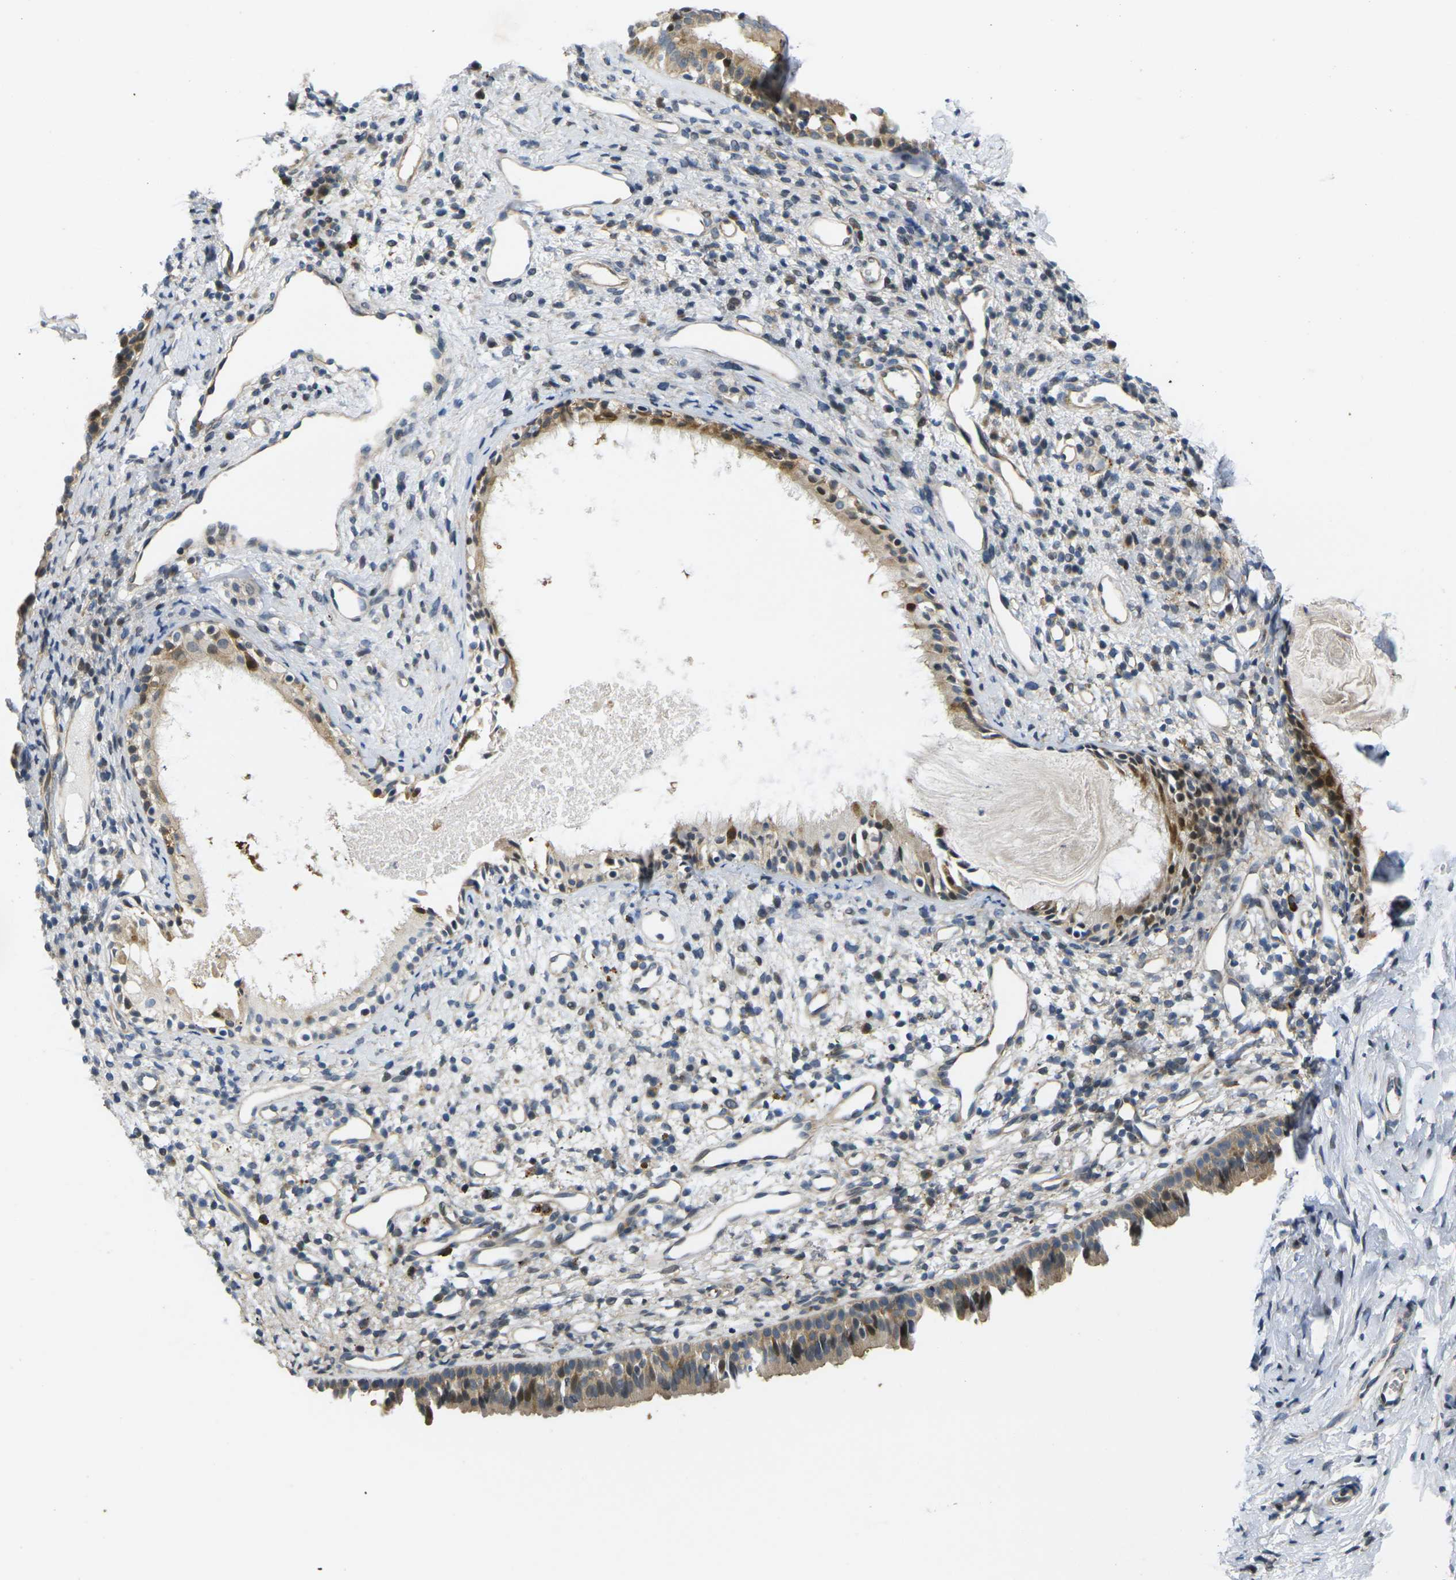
{"staining": {"intensity": "moderate", "quantity": ">75%", "location": "cytoplasmic/membranous,nuclear"}, "tissue": "nasopharynx", "cell_type": "Respiratory epithelial cells", "image_type": "normal", "snomed": [{"axis": "morphology", "description": "Normal tissue, NOS"}, {"axis": "topography", "description": "Nasopharynx"}], "caption": "An immunohistochemistry image of benign tissue is shown. Protein staining in brown shows moderate cytoplasmic/membranous,nuclear positivity in nasopharynx within respiratory epithelial cells. (DAB = brown stain, brightfield microscopy at high magnification).", "gene": "ROBO2", "patient": {"sex": "male", "age": 22}}